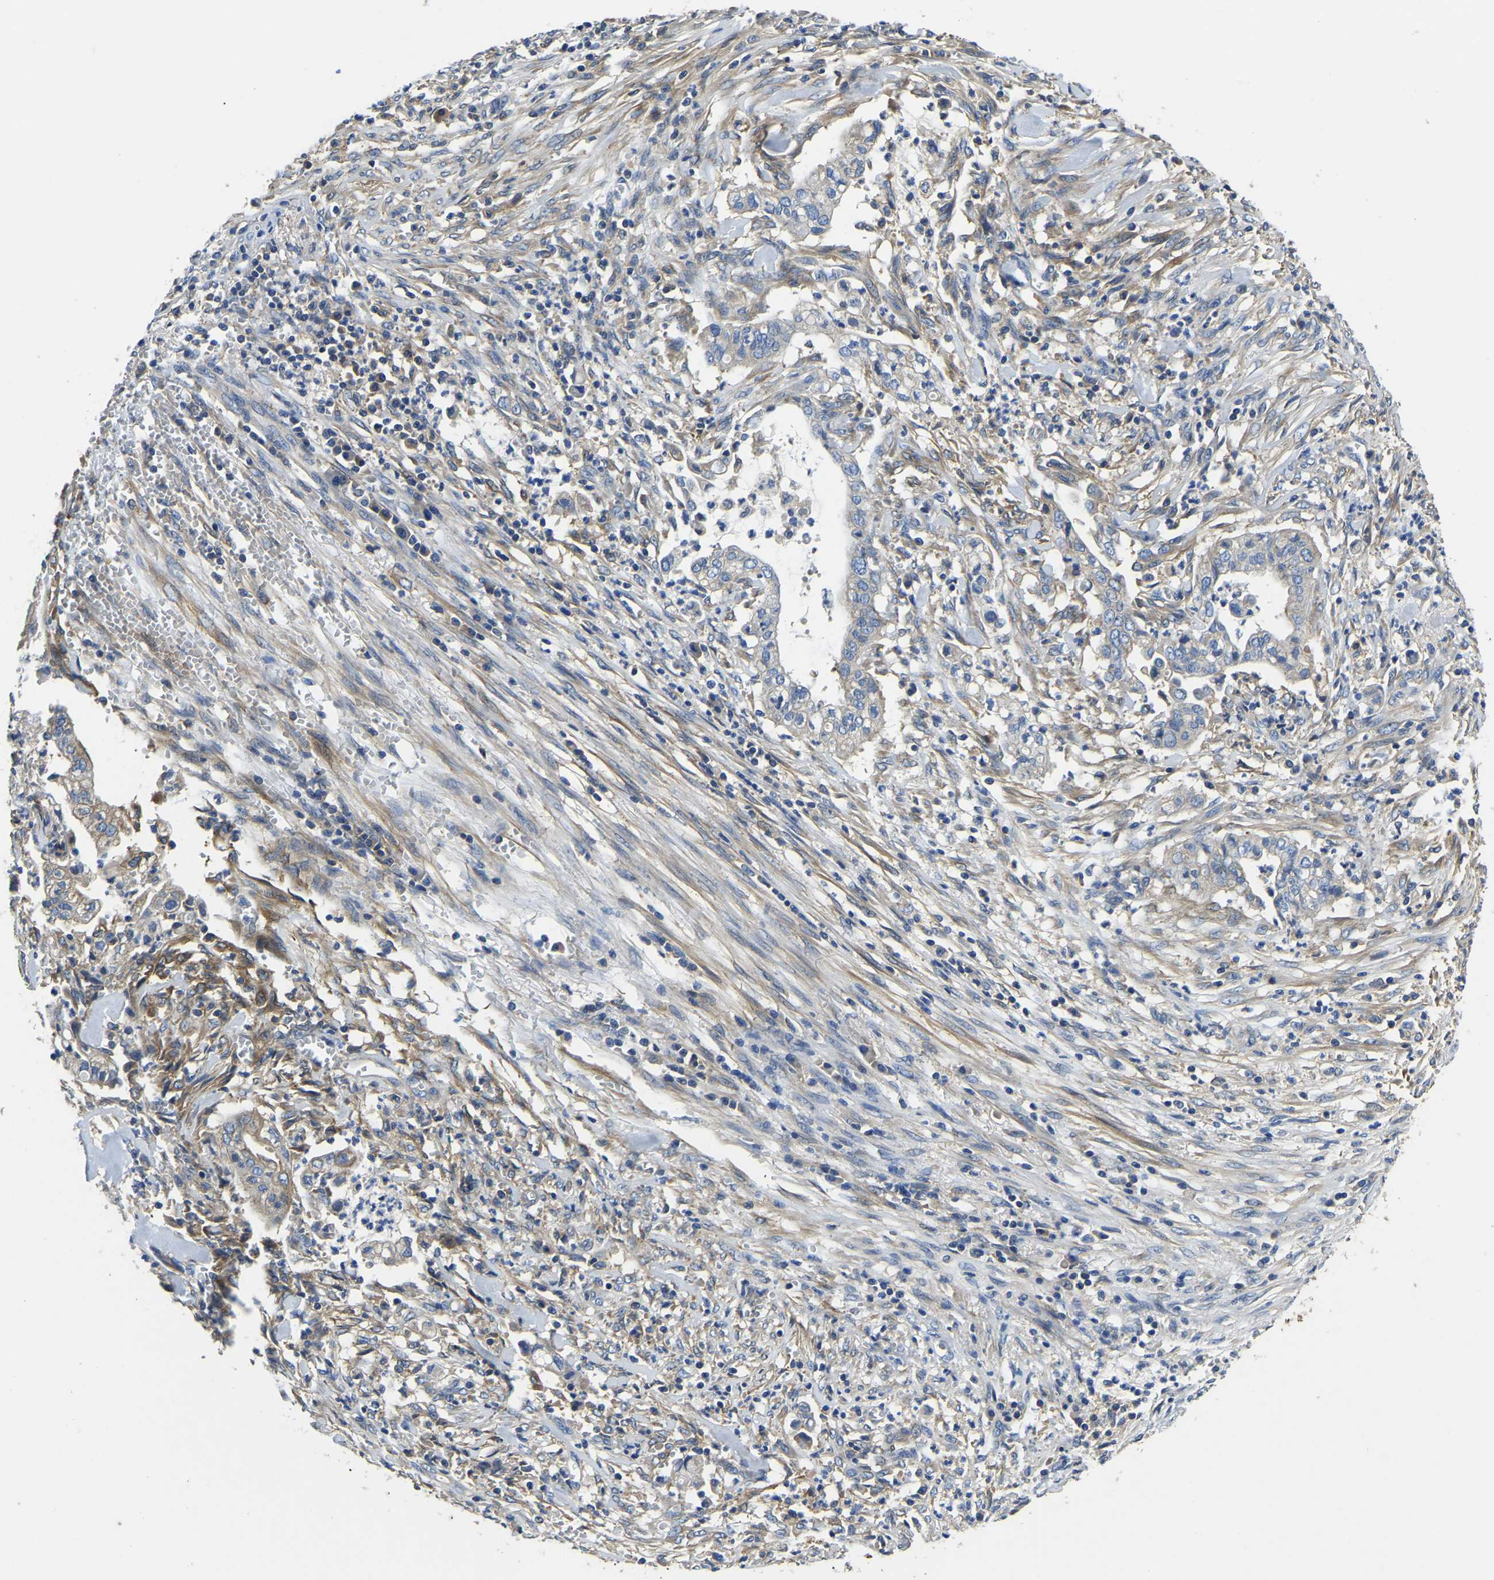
{"staining": {"intensity": "negative", "quantity": "none", "location": "none"}, "tissue": "cervical cancer", "cell_type": "Tumor cells", "image_type": "cancer", "snomed": [{"axis": "morphology", "description": "Adenocarcinoma, NOS"}, {"axis": "topography", "description": "Cervix"}], "caption": "There is no significant staining in tumor cells of adenocarcinoma (cervical). The staining was performed using DAB (3,3'-diaminobenzidine) to visualize the protein expression in brown, while the nuclei were stained in blue with hematoxylin (Magnification: 20x).", "gene": "STAT2", "patient": {"sex": "female", "age": 44}}